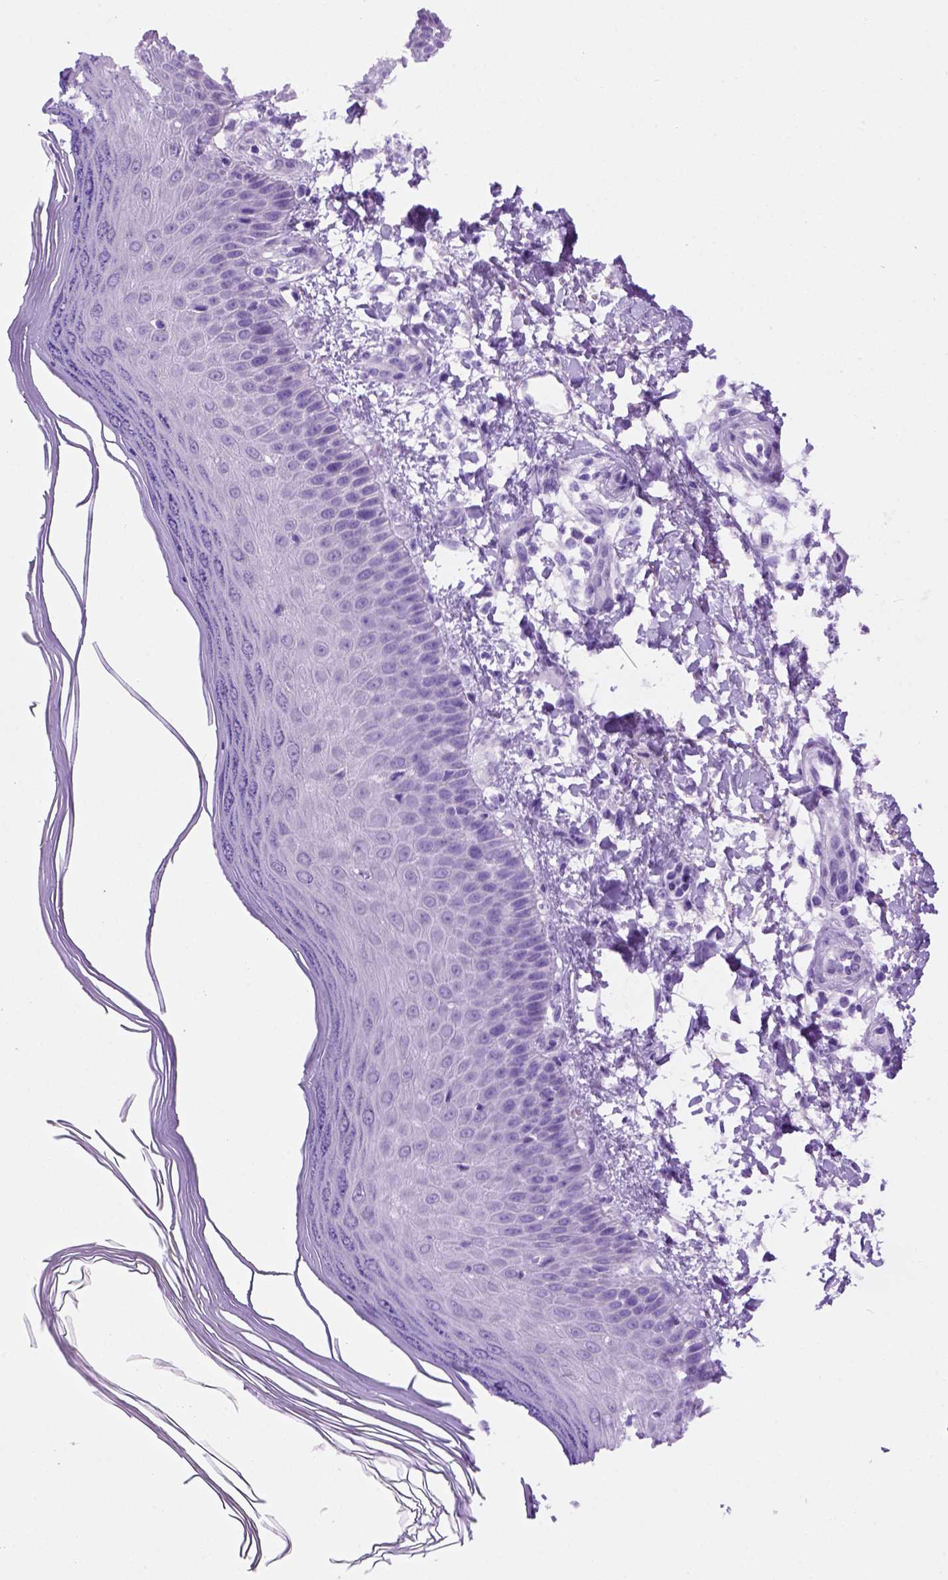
{"staining": {"intensity": "negative", "quantity": "none", "location": "none"}, "tissue": "skin", "cell_type": "Fibroblasts", "image_type": "normal", "snomed": [{"axis": "morphology", "description": "Normal tissue, NOS"}, {"axis": "topography", "description": "Skin"}], "caption": "High power microscopy photomicrograph of an immunohistochemistry (IHC) photomicrograph of normal skin, revealing no significant expression in fibroblasts.", "gene": "FAM81B", "patient": {"sex": "female", "age": 62}}